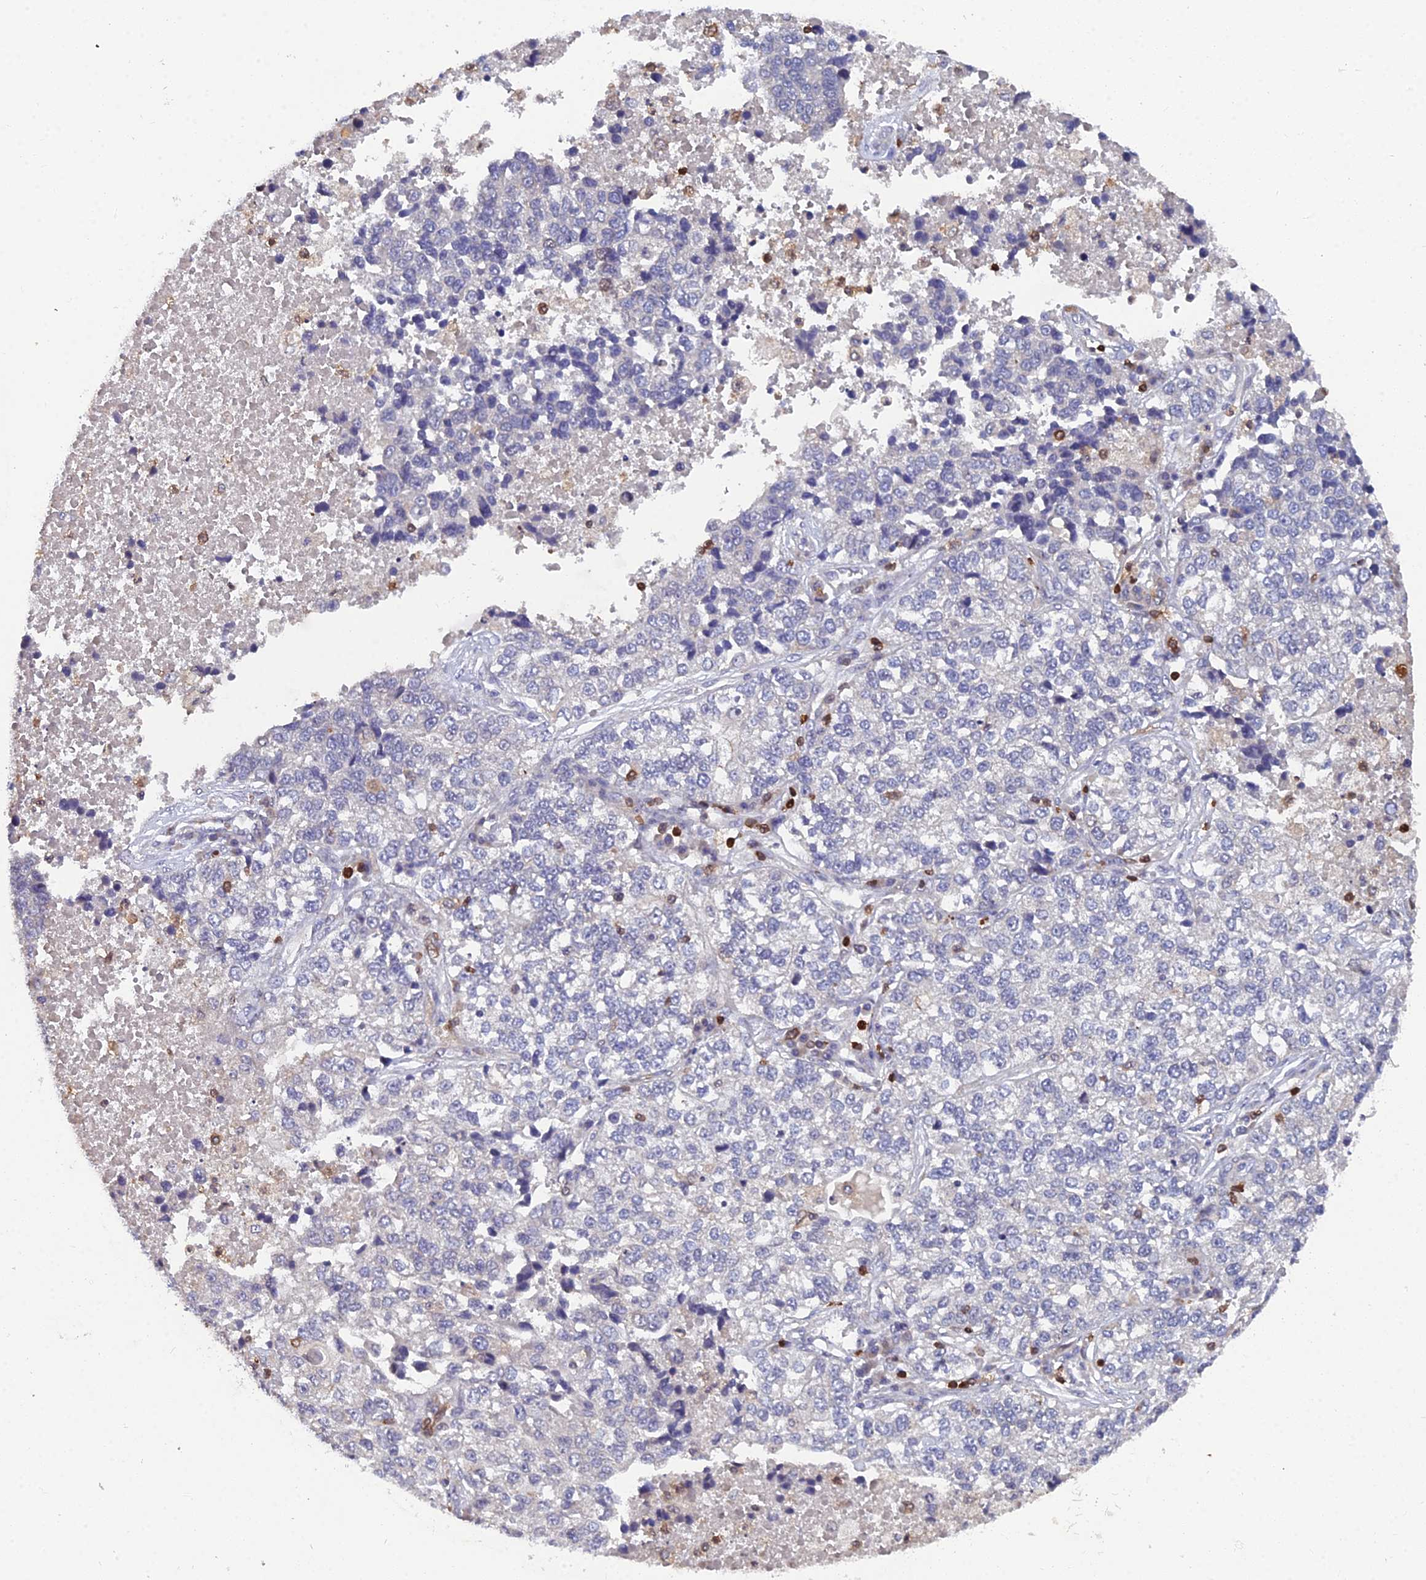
{"staining": {"intensity": "negative", "quantity": "none", "location": "none"}, "tissue": "lung cancer", "cell_type": "Tumor cells", "image_type": "cancer", "snomed": [{"axis": "morphology", "description": "Adenocarcinoma, NOS"}, {"axis": "topography", "description": "Lung"}], "caption": "This image is of lung cancer stained with immunohistochemistry (IHC) to label a protein in brown with the nuclei are counter-stained blue. There is no expression in tumor cells.", "gene": "GALK2", "patient": {"sex": "male", "age": 49}}